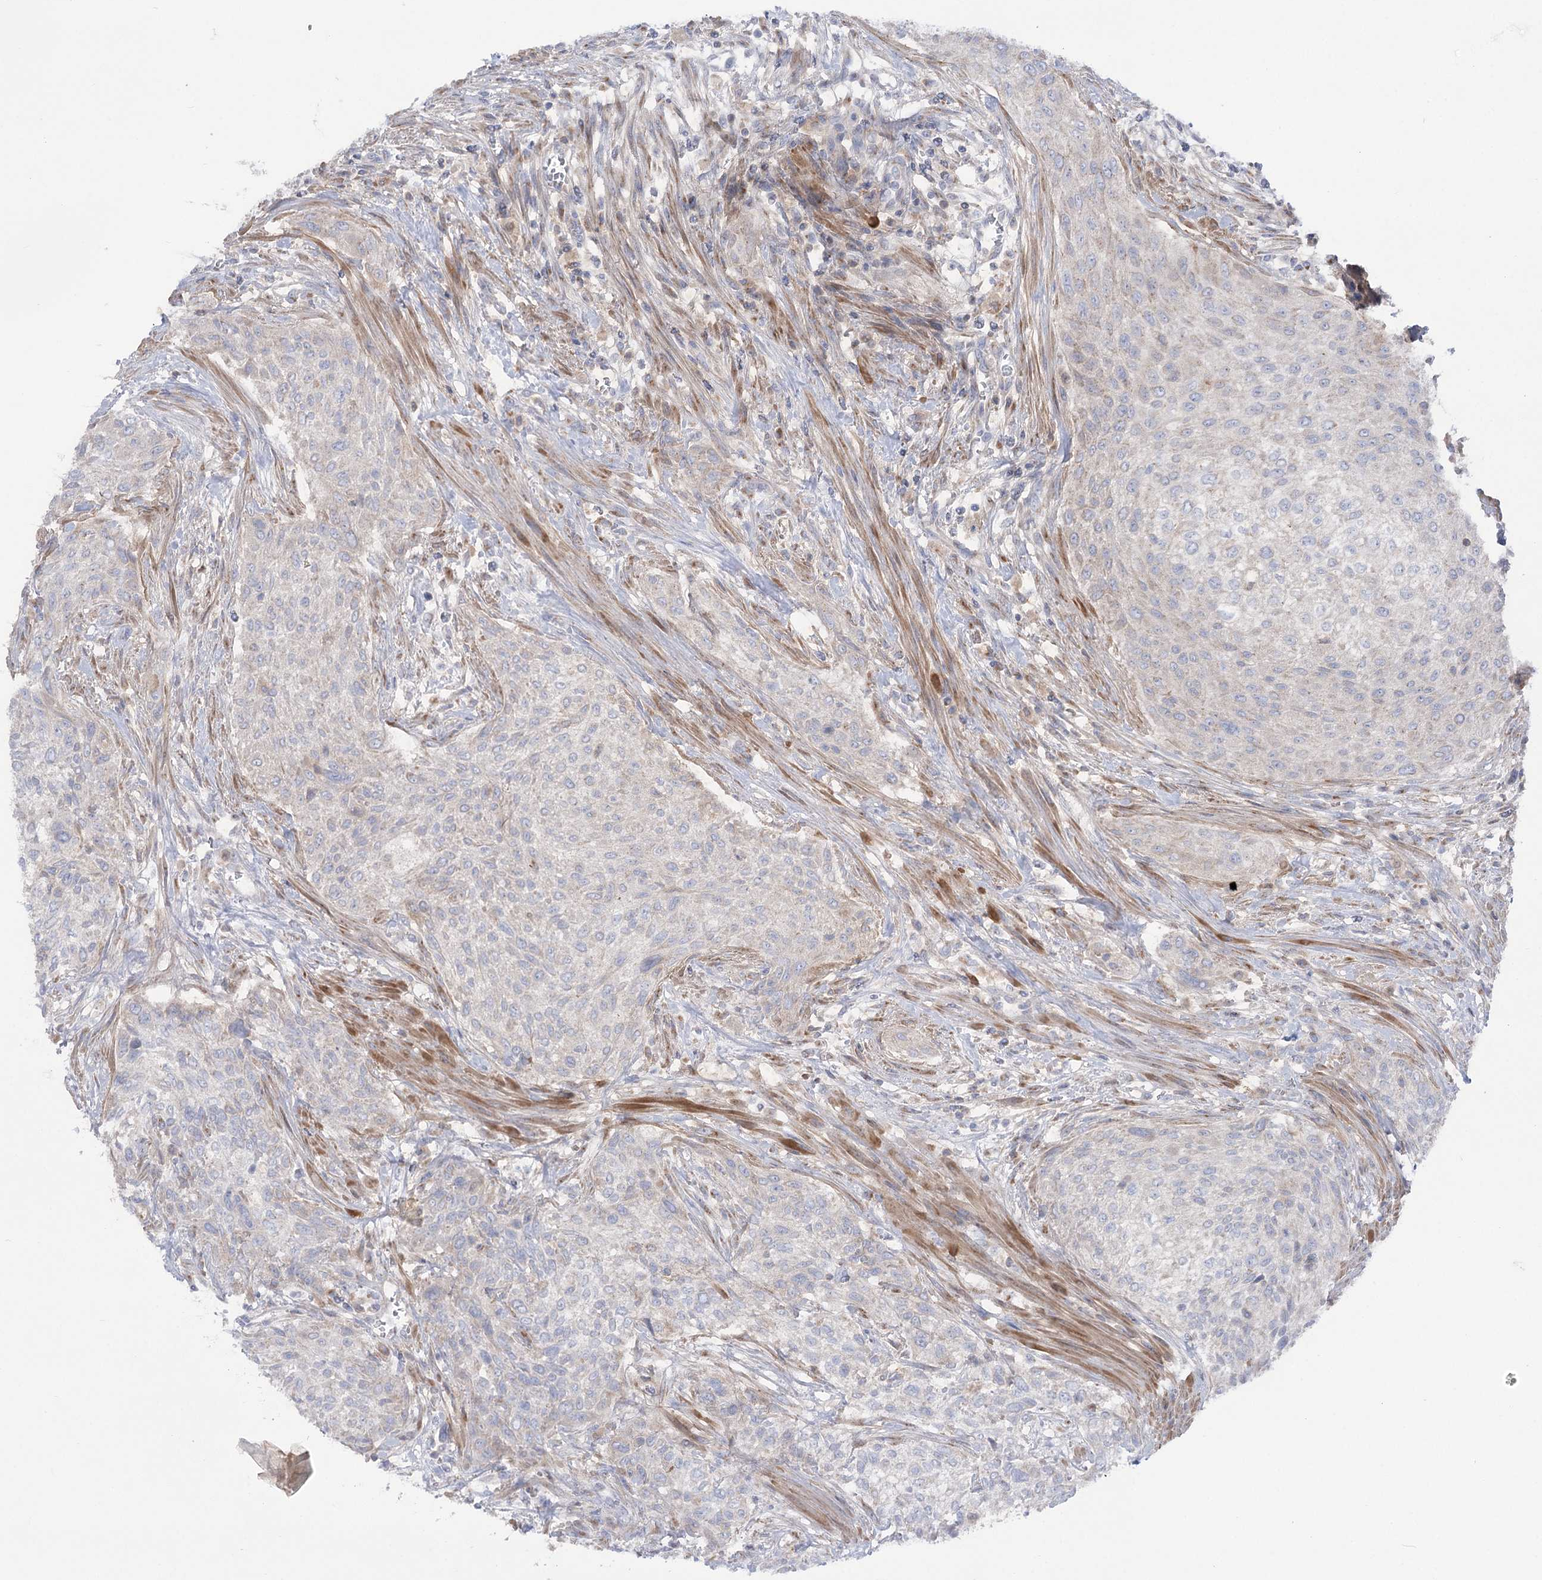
{"staining": {"intensity": "weak", "quantity": "<25%", "location": "cytoplasmic/membranous"}, "tissue": "urothelial cancer", "cell_type": "Tumor cells", "image_type": "cancer", "snomed": [{"axis": "morphology", "description": "Normal tissue, NOS"}, {"axis": "morphology", "description": "Urothelial carcinoma, NOS"}, {"axis": "topography", "description": "Urinary bladder"}, {"axis": "topography", "description": "Peripheral nerve tissue"}], "caption": "IHC image of urothelial cancer stained for a protein (brown), which displays no expression in tumor cells.", "gene": "GBF1", "patient": {"sex": "male", "age": 35}}